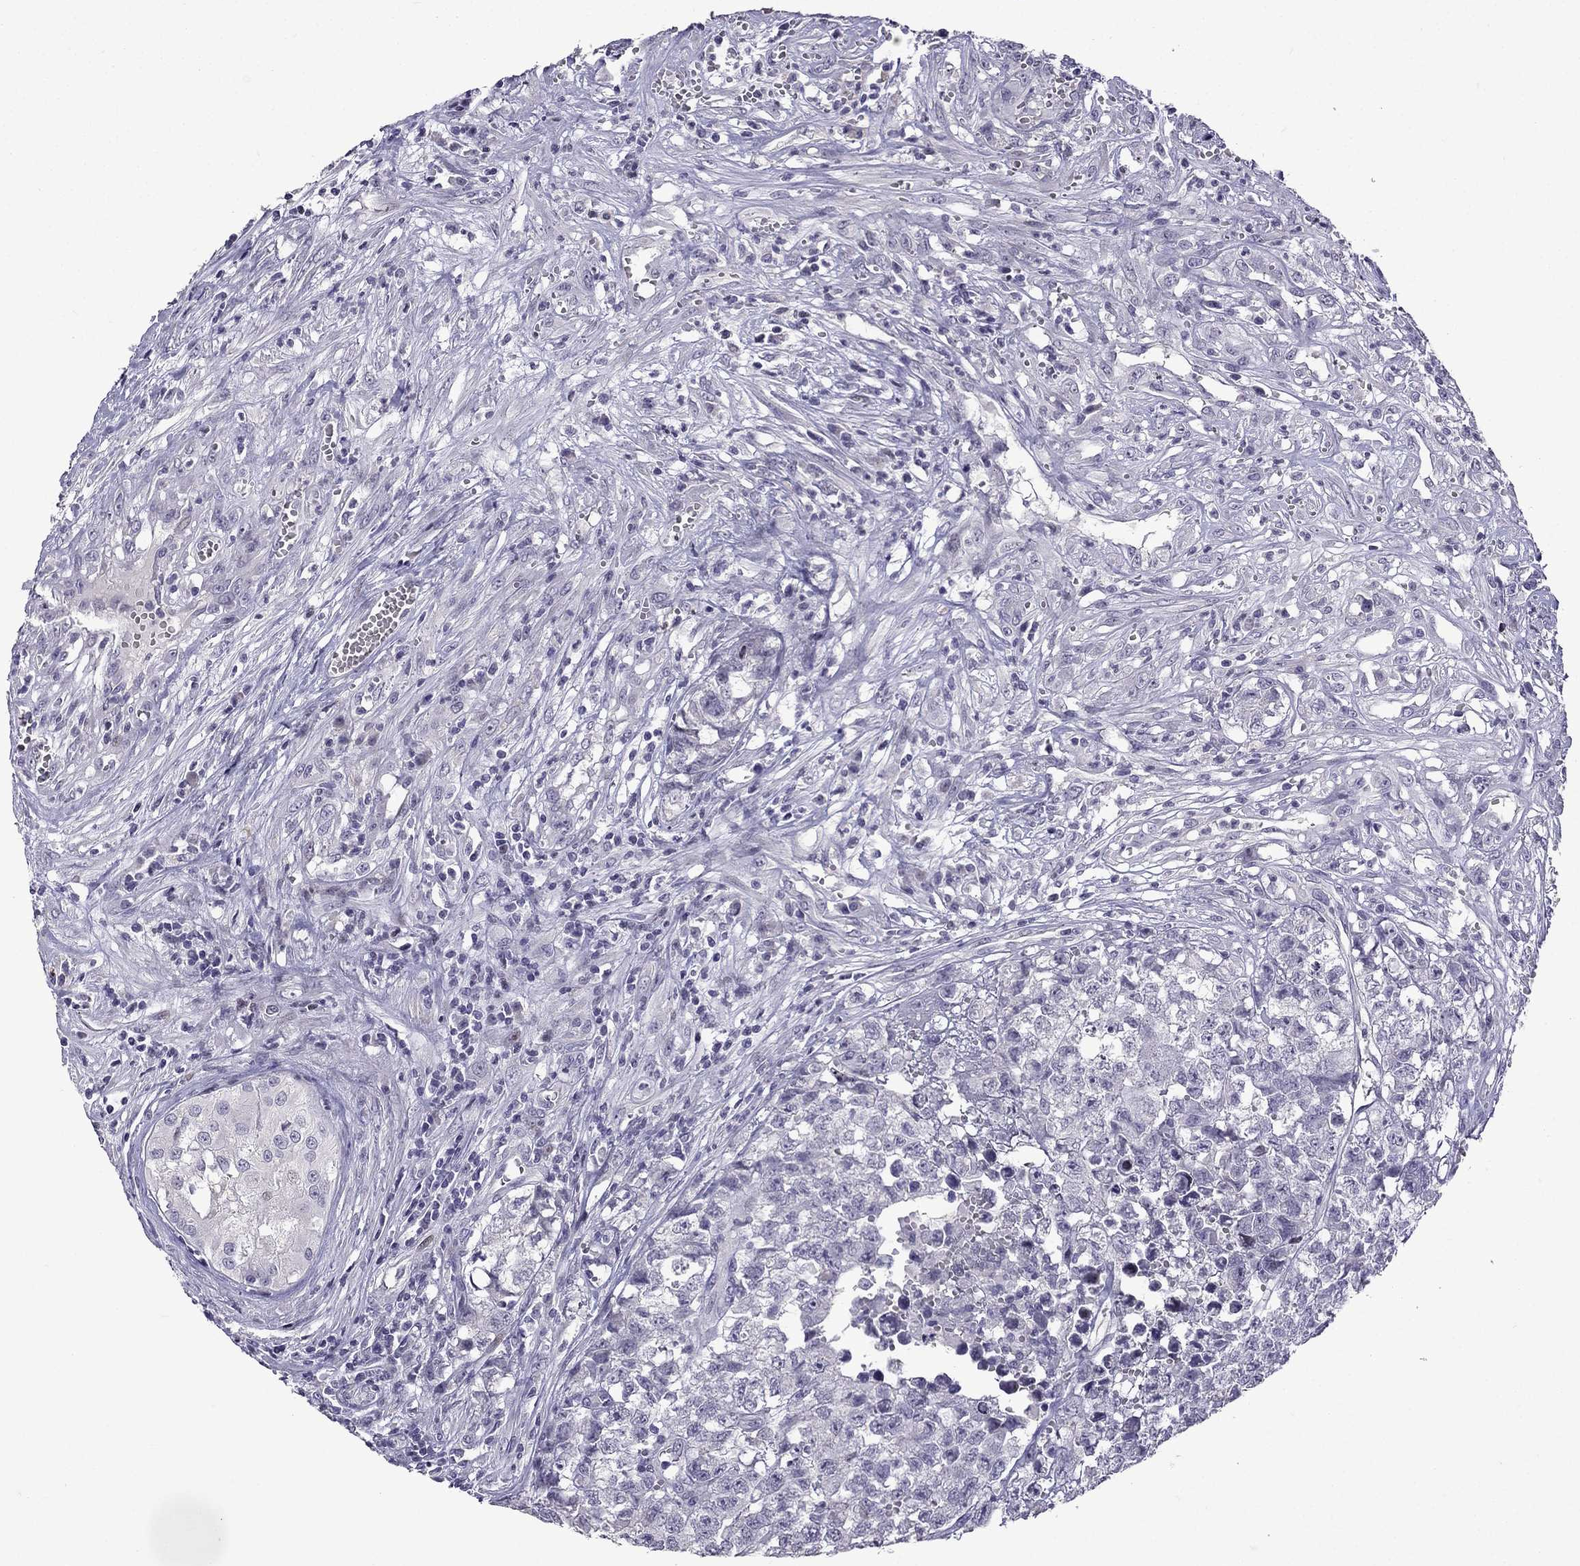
{"staining": {"intensity": "negative", "quantity": "none", "location": "none"}, "tissue": "testis cancer", "cell_type": "Tumor cells", "image_type": "cancer", "snomed": [{"axis": "morphology", "description": "Seminoma, NOS"}, {"axis": "morphology", "description": "Carcinoma, Embryonal, NOS"}, {"axis": "topography", "description": "Testis"}], "caption": "There is no significant positivity in tumor cells of testis cancer (seminoma).", "gene": "TTN", "patient": {"sex": "male", "age": 22}}